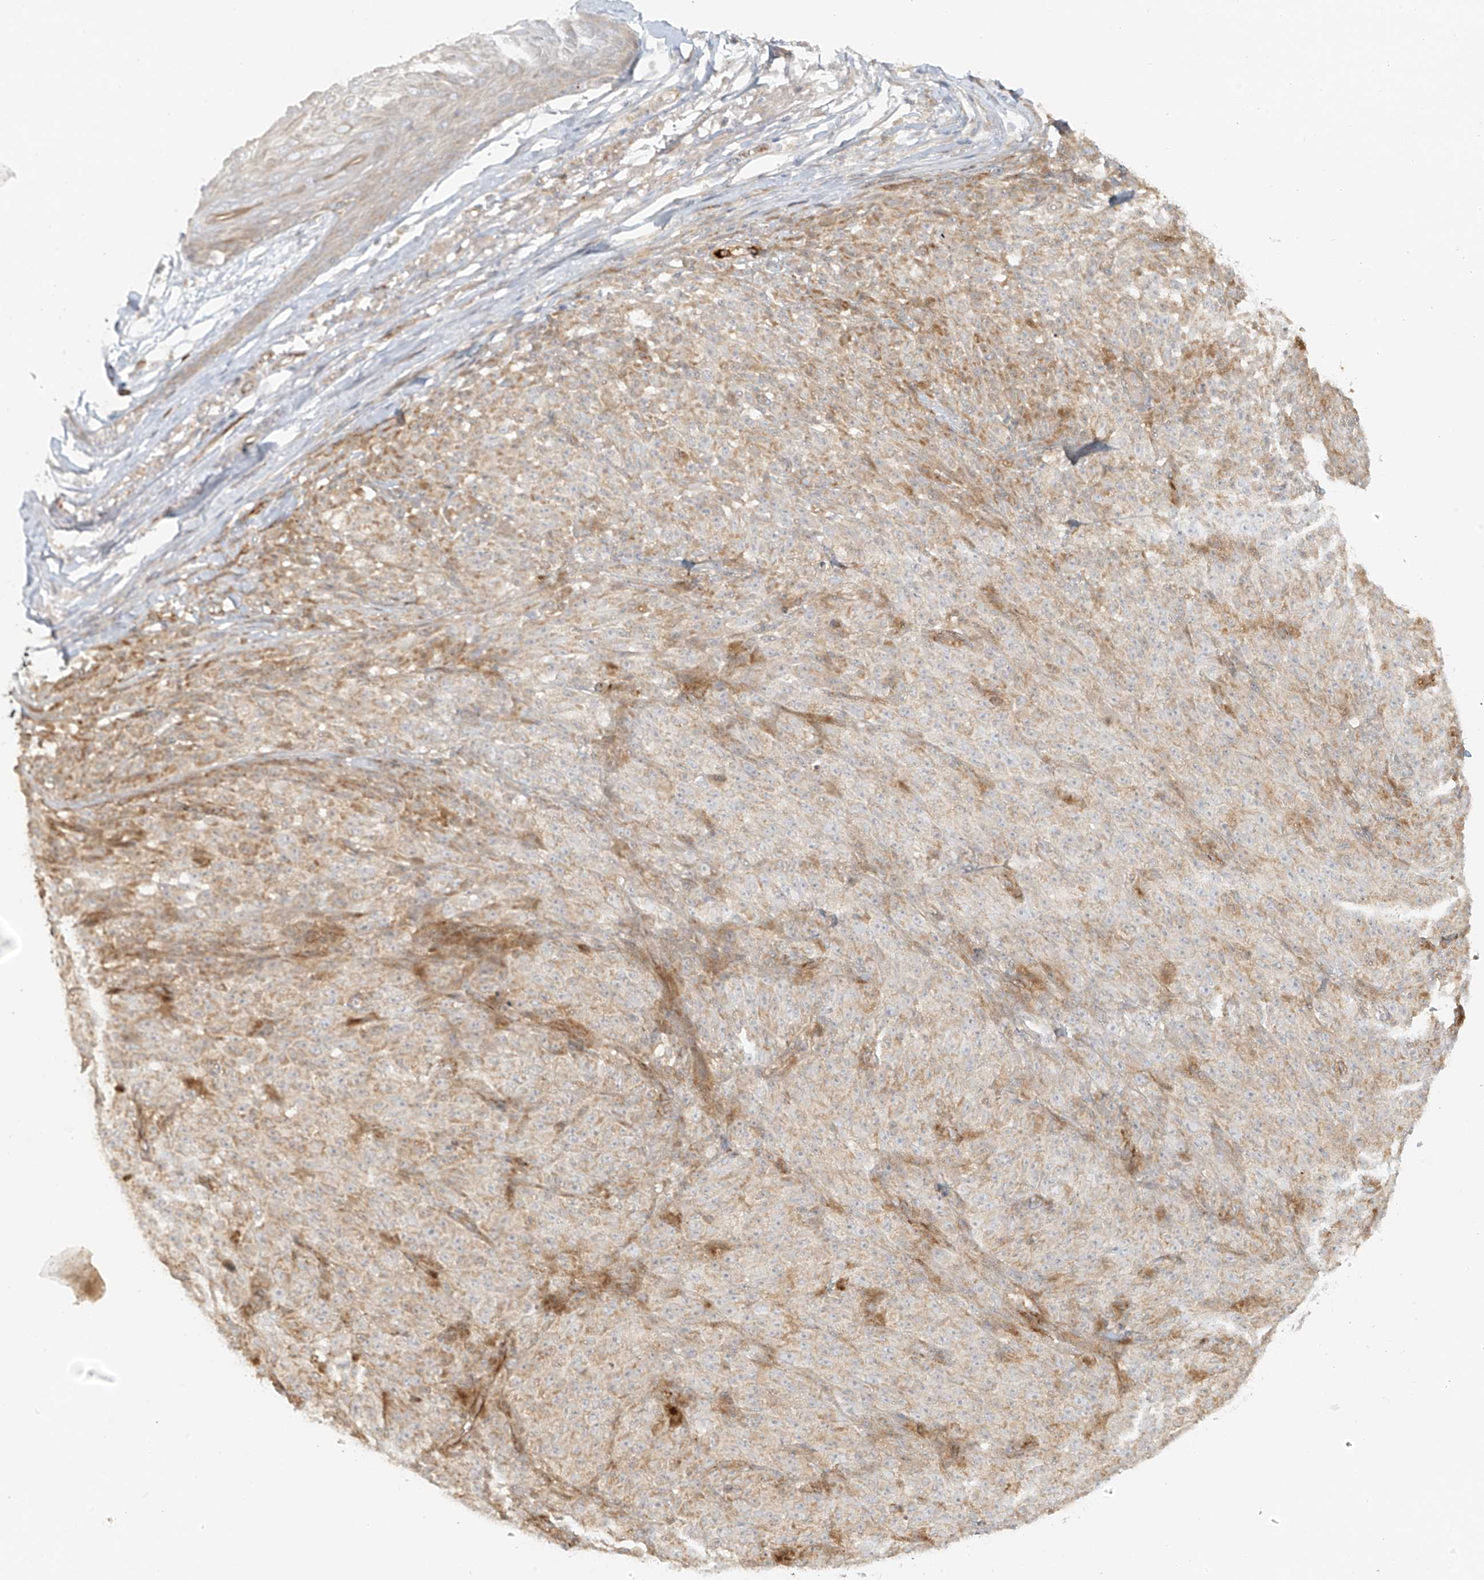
{"staining": {"intensity": "weak", "quantity": "<25%", "location": "cytoplasmic/membranous"}, "tissue": "melanoma", "cell_type": "Tumor cells", "image_type": "cancer", "snomed": [{"axis": "morphology", "description": "Malignant melanoma, NOS"}, {"axis": "topography", "description": "Skin"}], "caption": "An immunohistochemistry image of melanoma is shown. There is no staining in tumor cells of melanoma. The staining was performed using DAB to visualize the protein expression in brown, while the nuclei were stained in blue with hematoxylin (Magnification: 20x).", "gene": "MIPEP", "patient": {"sex": "female", "age": 82}}